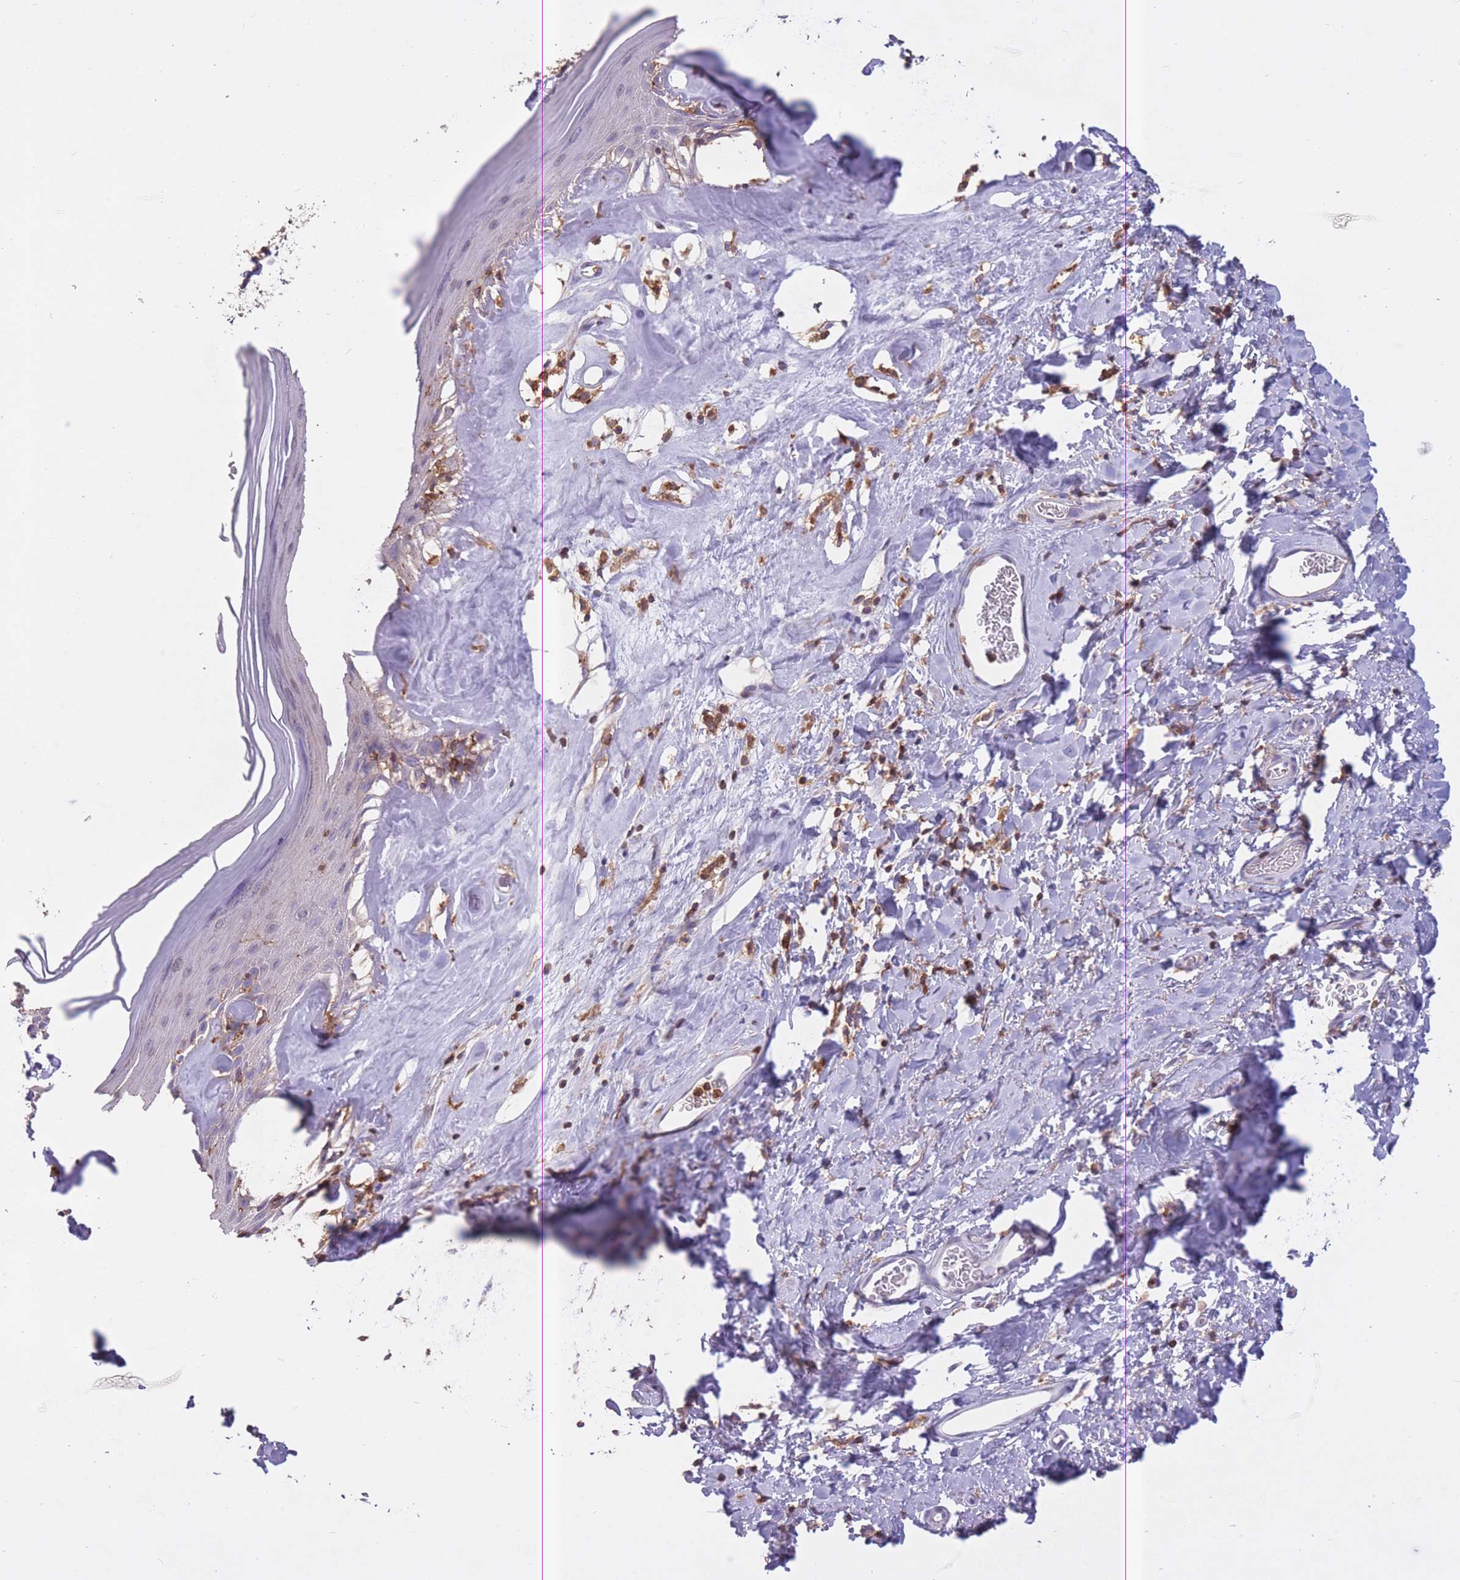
{"staining": {"intensity": "weak", "quantity": "<25%", "location": "nuclear"}, "tissue": "skin", "cell_type": "Epidermal cells", "image_type": "normal", "snomed": [{"axis": "morphology", "description": "Normal tissue, NOS"}, {"axis": "morphology", "description": "Inflammation, NOS"}, {"axis": "topography", "description": "Vulva"}], "caption": "Unremarkable skin was stained to show a protein in brown. There is no significant expression in epidermal cells. (Stains: DAB immunohistochemistry (IHC) with hematoxylin counter stain, Microscopy: brightfield microscopy at high magnification).", "gene": "GMIP", "patient": {"sex": "female", "age": 86}}